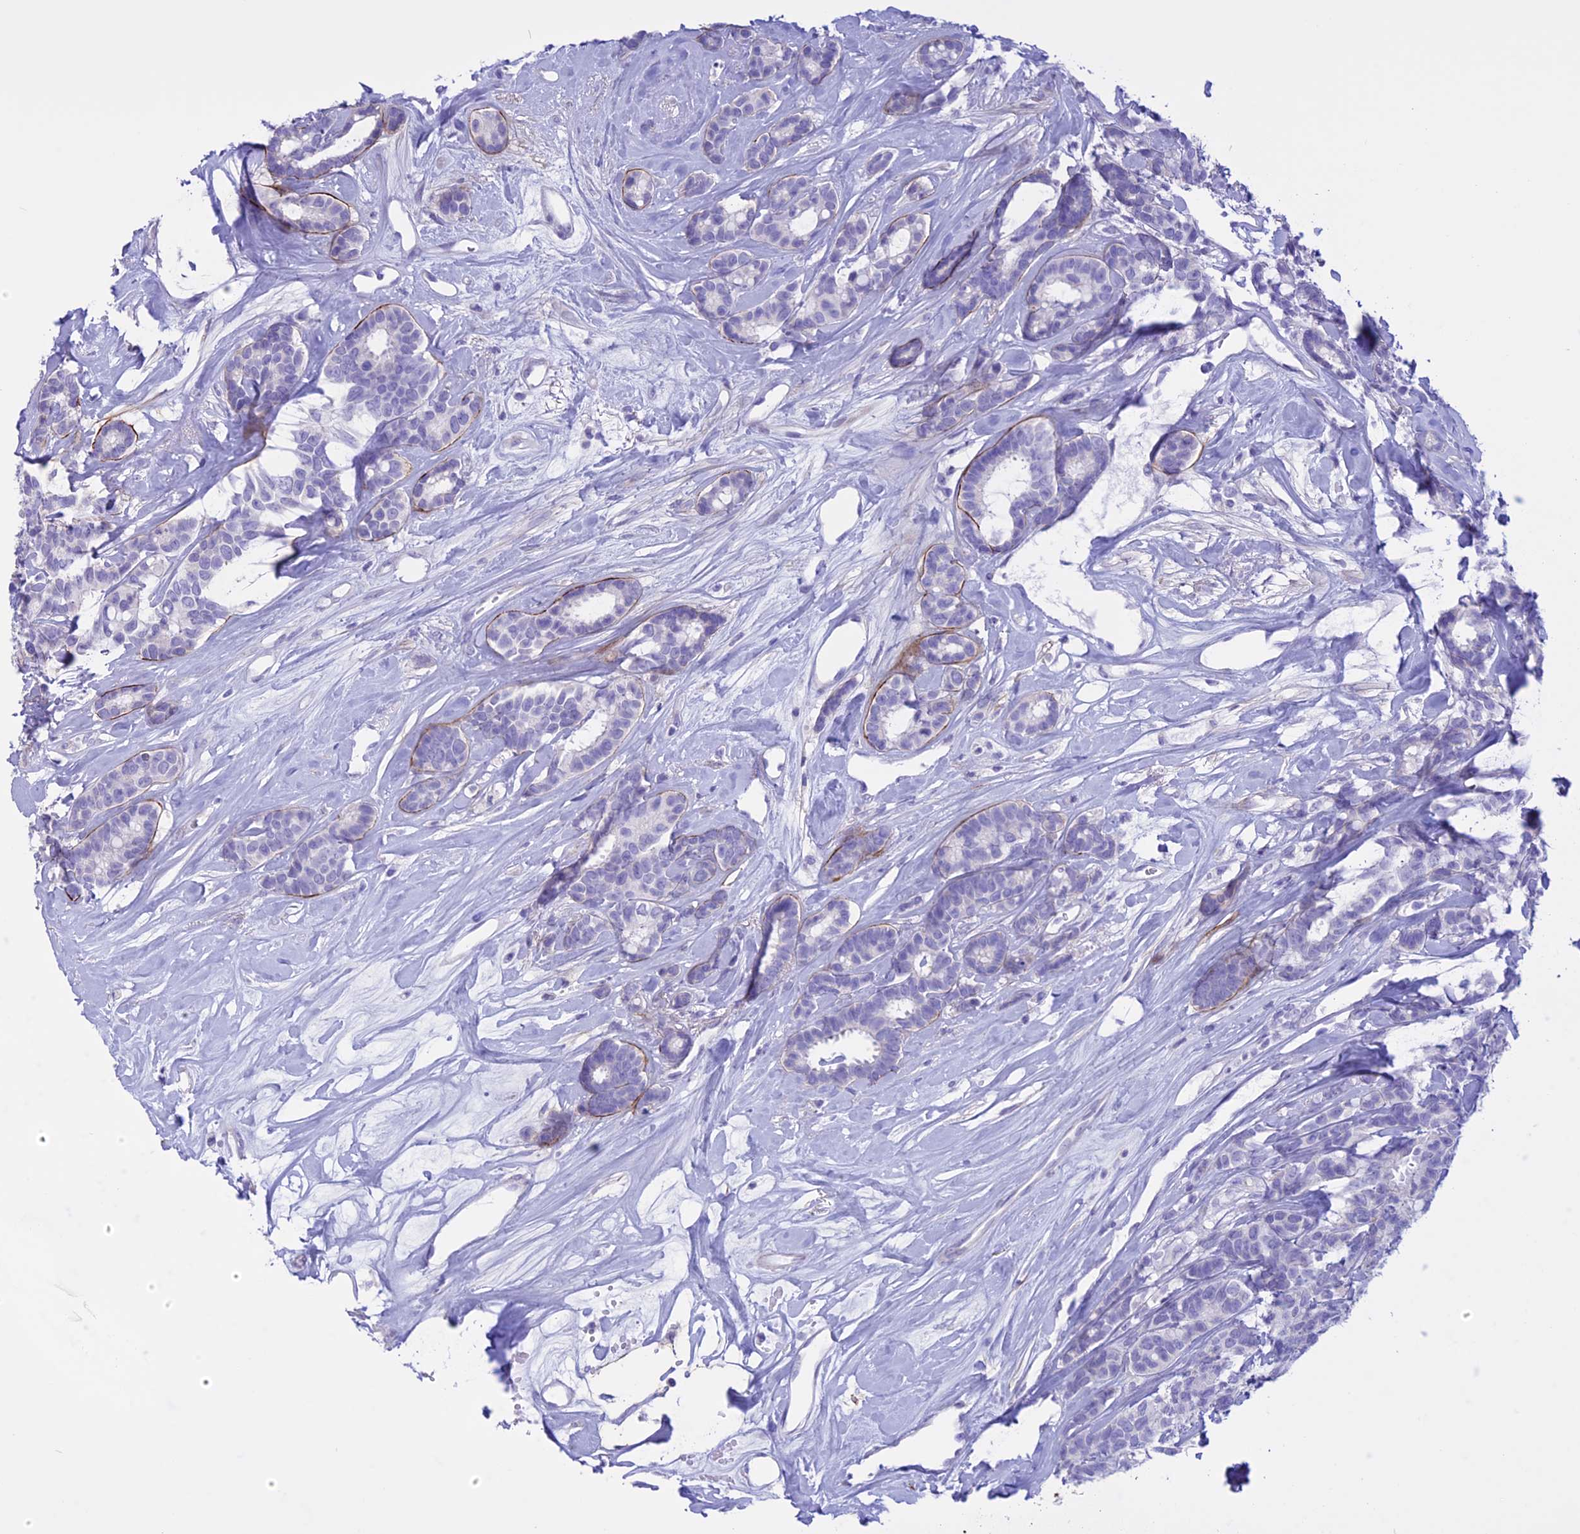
{"staining": {"intensity": "negative", "quantity": "none", "location": "none"}, "tissue": "breast cancer", "cell_type": "Tumor cells", "image_type": "cancer", "snomed": [{"axis": "morphology", "description": "Duct carcinoma"}, {"axis": "topography", "description": "Breast"}], "caption": "Histopathology image shows no protein expression in tumor cells of breast invasive ductal carcinoma tissue.", "gene": "SPHKAP", "patient": {"sex": "female", "age": 87}}